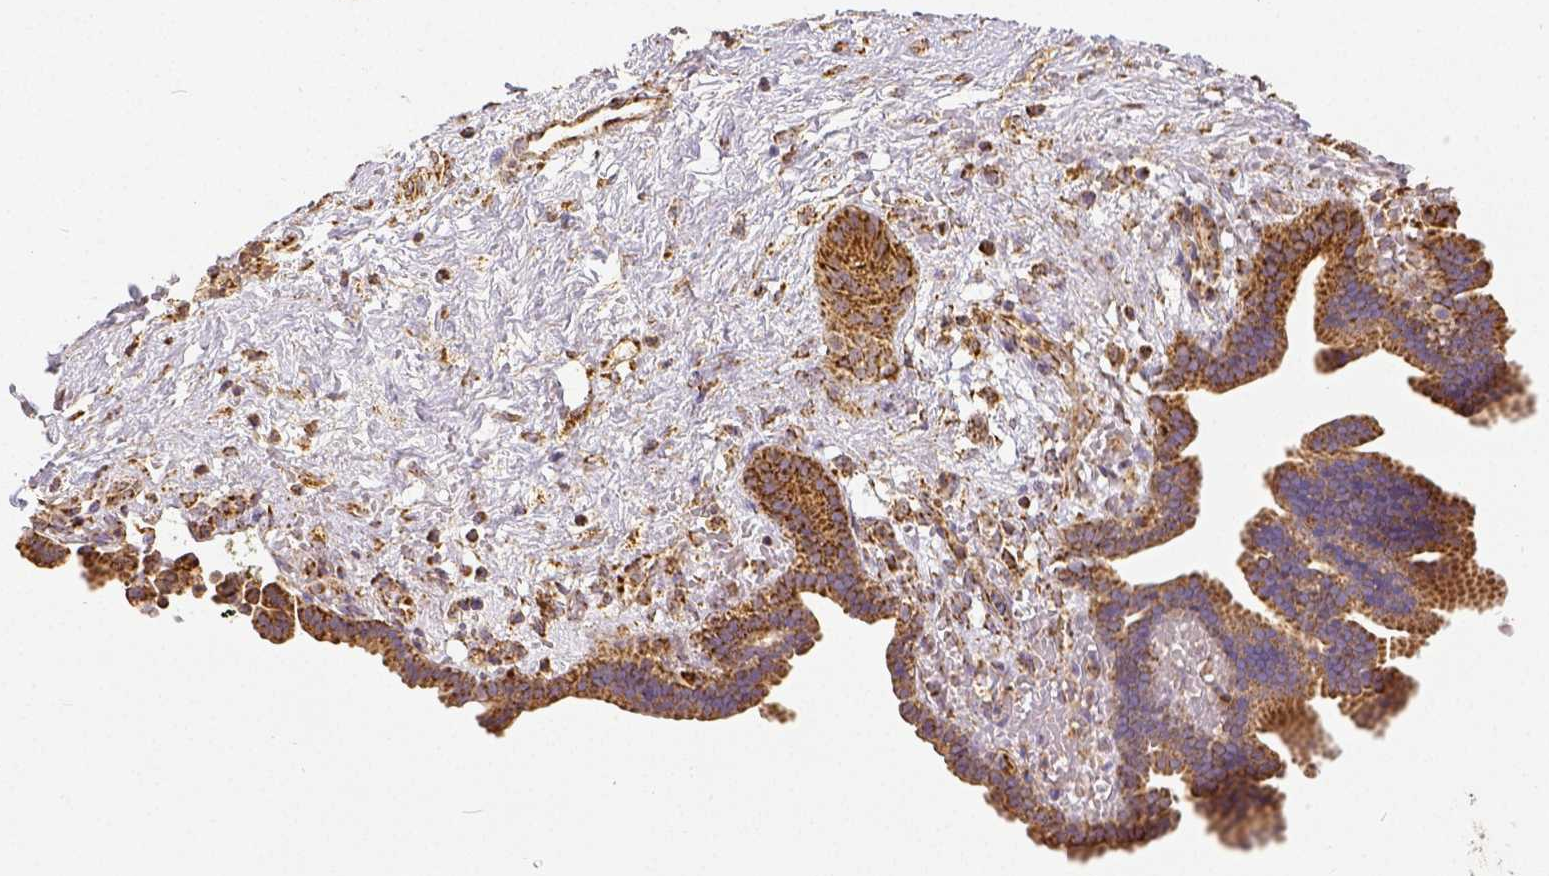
{"staining": {"intensity": "strong", "quantity": ">75%", "location": "cytoplasmic/membranous"}, "tissue": "pancreatic cancer", "cell_type": "Tumor cells", "image_type": "cancer", "snomed": [{"axis": "morphology", "description": "Adenocarcinoma, NOS"}, {"axis": "topography", "description": "Pancreas"}], "caption": "High-power microscopy captured an immunohistochemistry image of pancreatic cancer (adenocarcinoma), revealing strong cytoplasmic/membranous expression in approximately >75% of tumor cells.", "gene": "SDHB", "patient": {"sex": "male", "age": 44}}